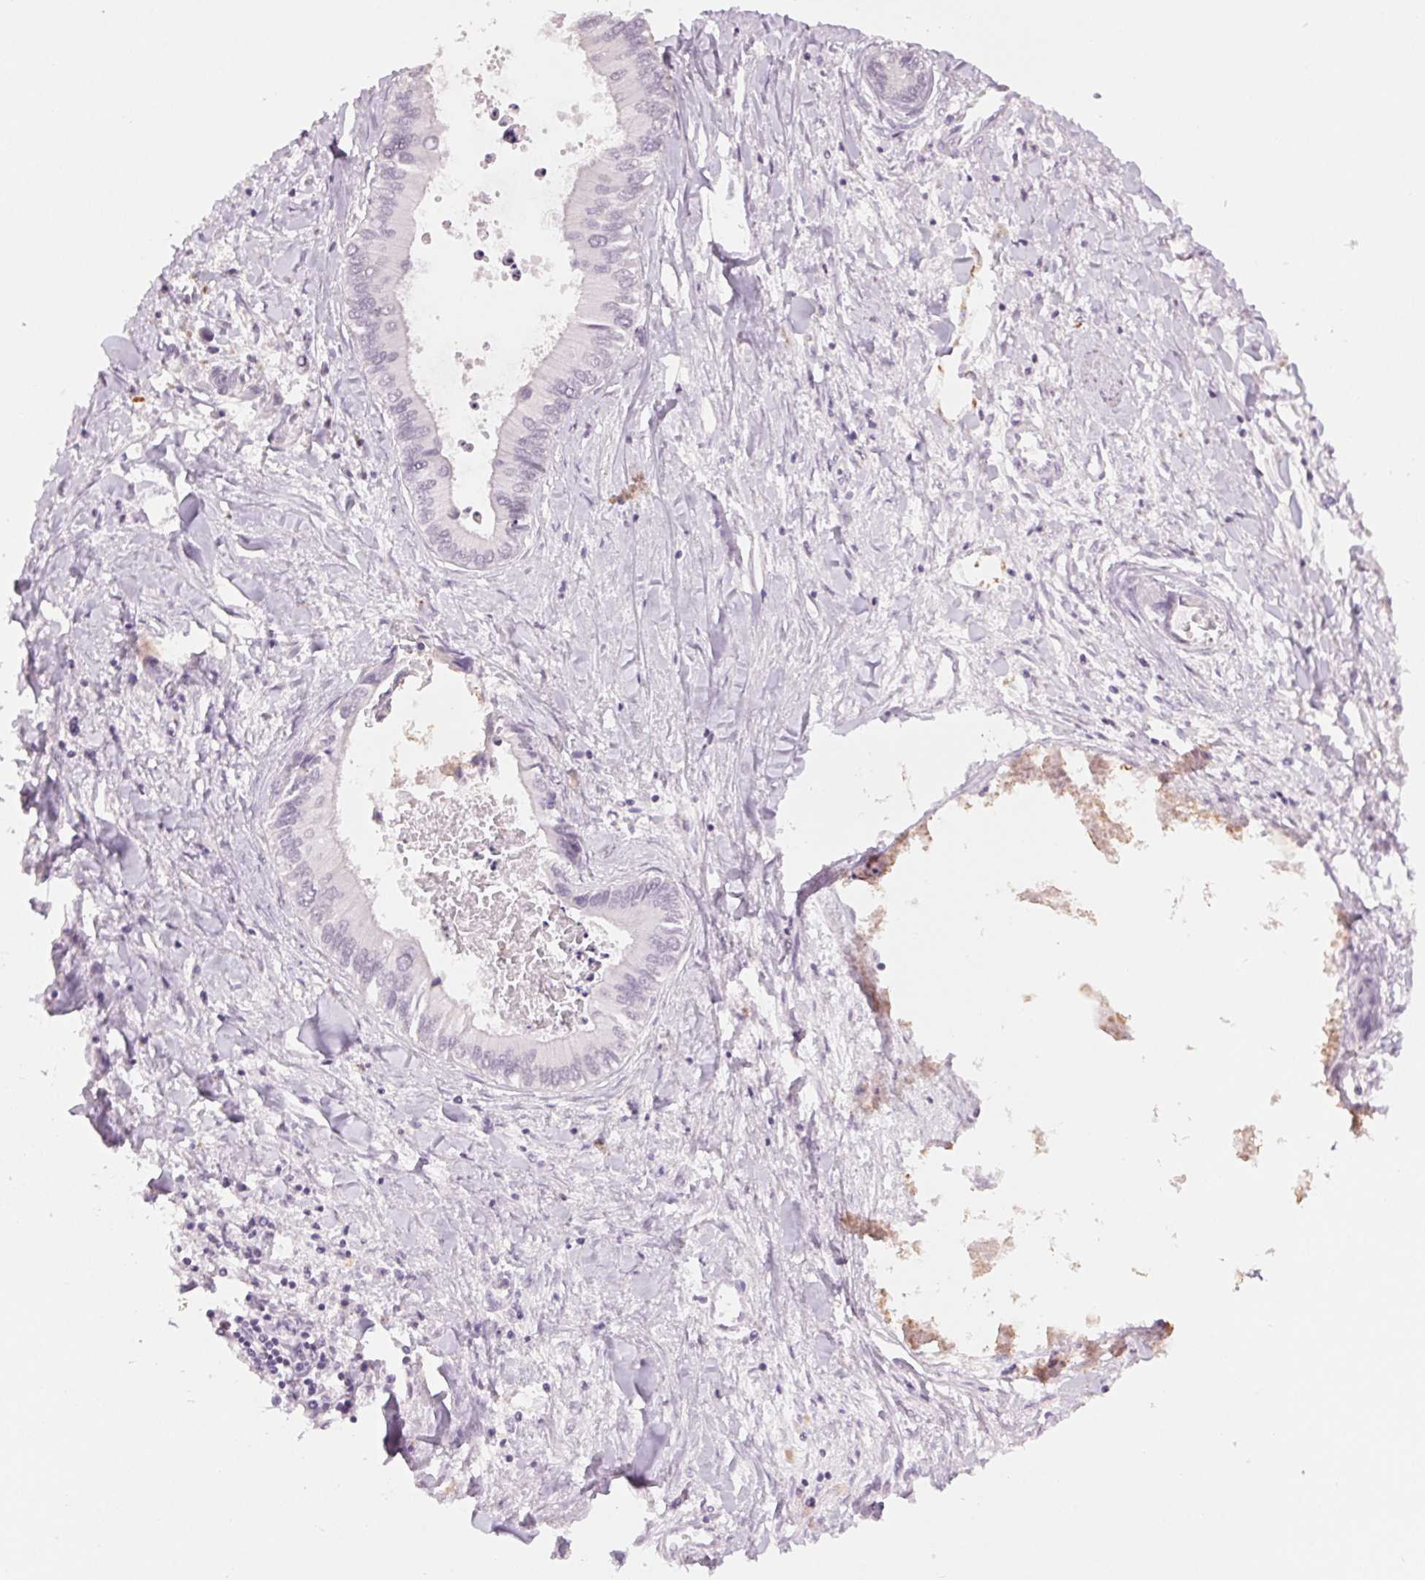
{"staining": {"intensity": "negative", "quantity": "none", "location": "none"}, "tissue": "liver cancer", "cell_type": "Tumor cells", "image_type": "cancer", "snomed": [{"axis": "morphology", "description": "Cholangiocarcinoma"}, {"axis": "topography", "description": "Liver"}], "caption": "This is a image of immunohistochemistry (IHC) staining of liver cholangiocarcinoma, which shows no staining in tumor cells. (DAB (3,3'-diaminobenzidine) IHC visualized using brightfield microscopy, high magnification).", "gene": "MPO", "patient": {"sex": "male", "age": 66}}